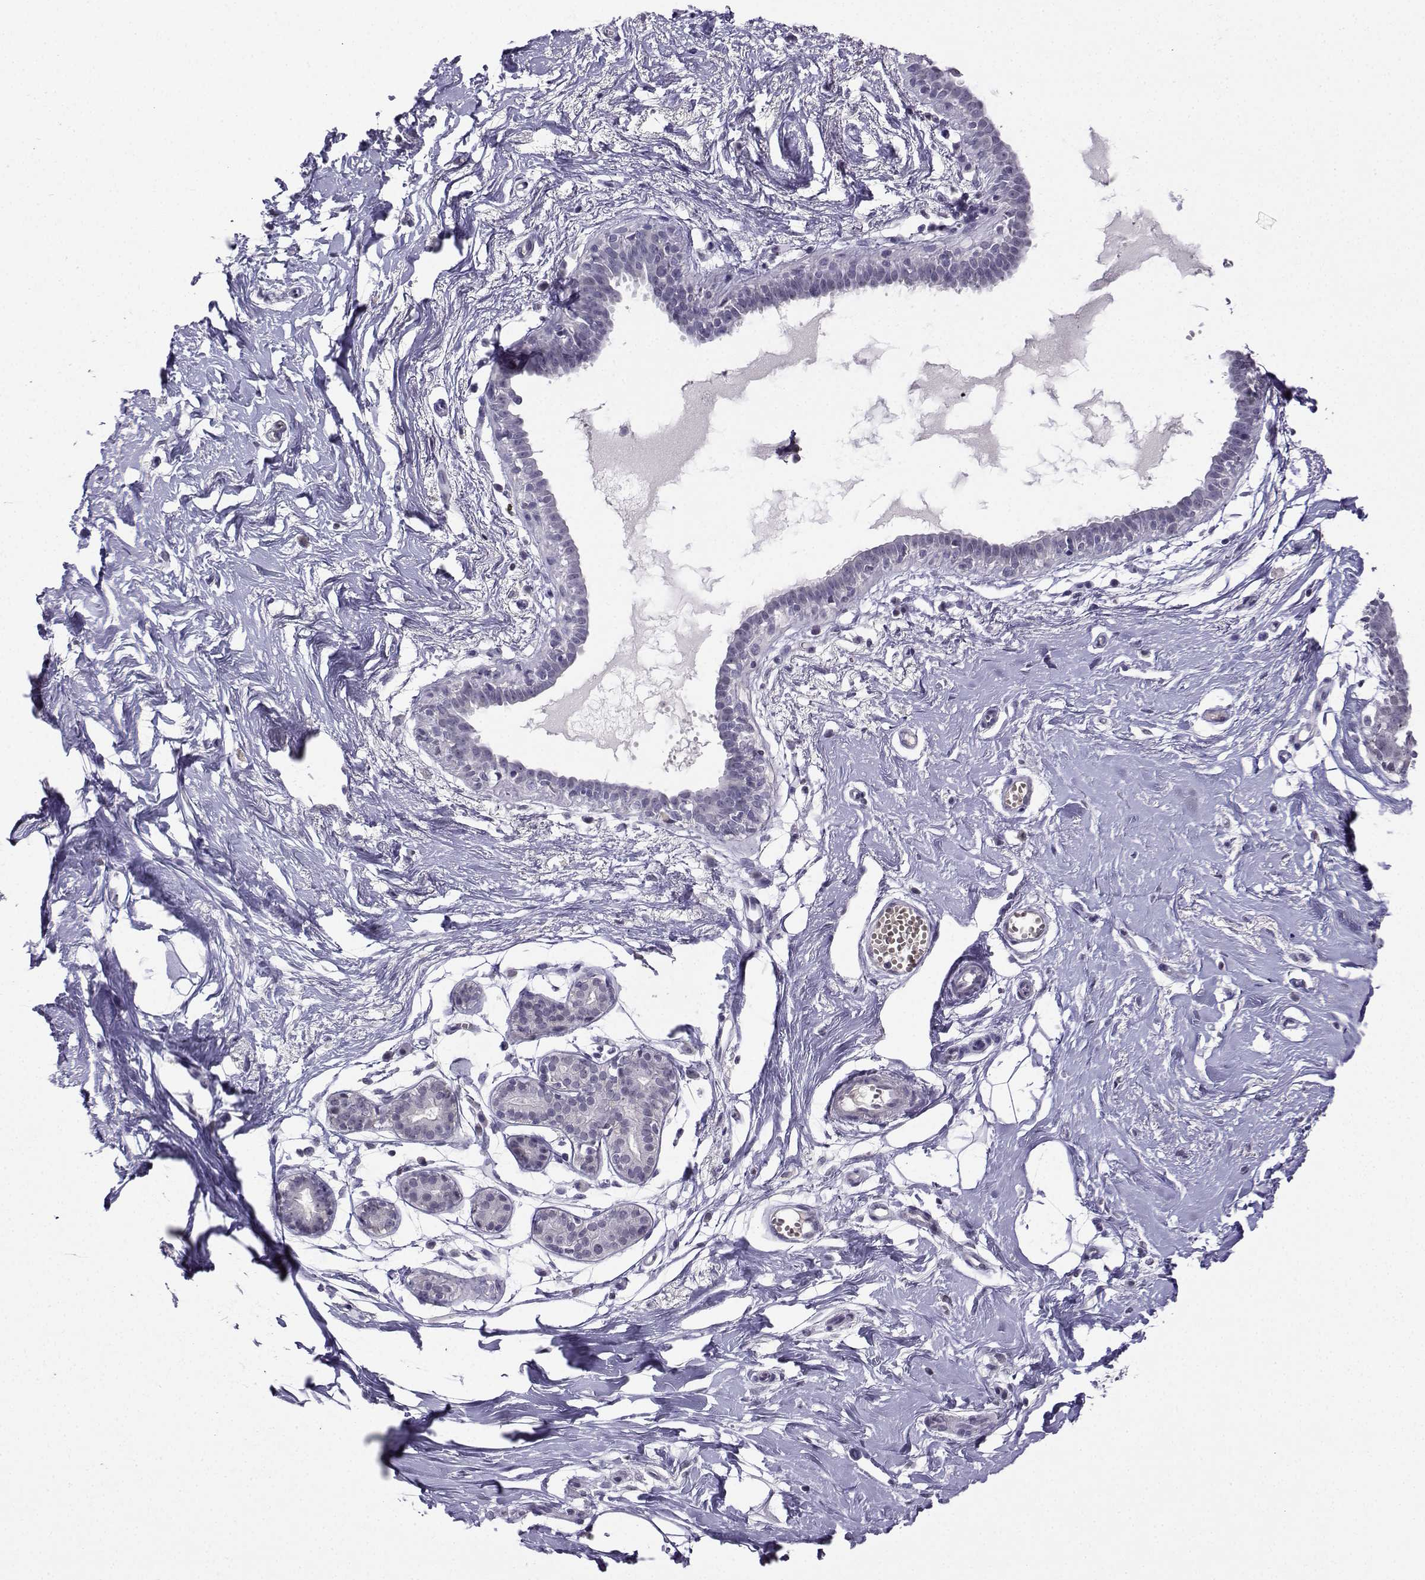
{"staining": {"intensity": "negative", "quantity": "none", "location": "none"}, "tissue": "breast", "cell_type": "Adipocytes", "image_type": "normal", "snomed": [{"axis": "morphology", "description": "Normal tissue, NOS"}, {"axis": "topography", "description": "Breast"}], "caption": "Image shows no significant protein staining in adipocytes of normal breast. (DAB immunohistochemistry (IHC), high magnification).", "gene": "LRFN2", "patient": {"sex": "female", "age": 49}}